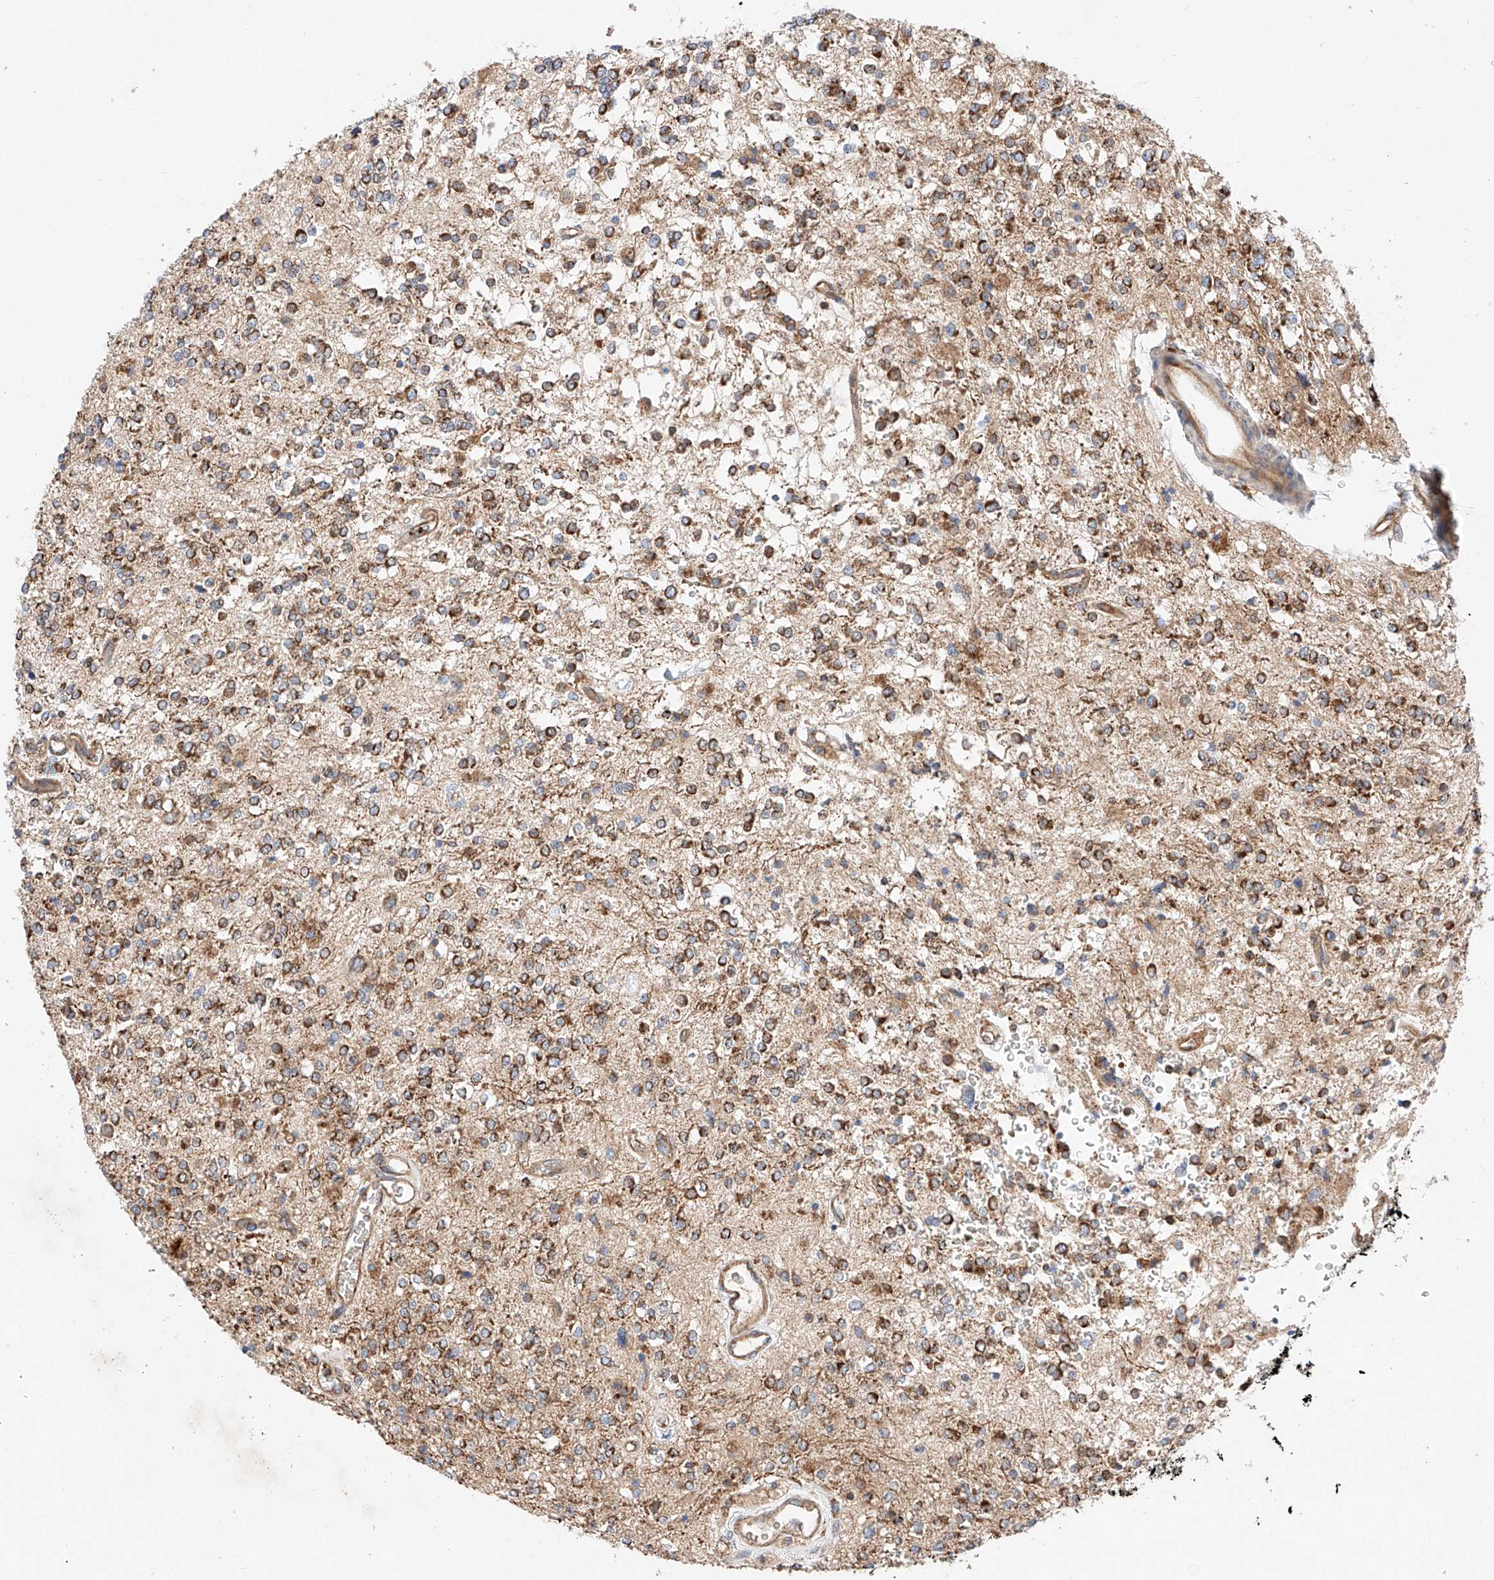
{"staining": {"intensity": "moderate", "quantity": ">75%", "location": "cytoplasmic/membranous"}, "tissue": "glioma", "cell_type": "Tumor cells", "image_type": "cancer", "snomed": [{"axis": "morphology", "description": "Glioma, malignant, High grade"}, {"axis": "topography", "description": "Brain"}], "caption": "DAB (3,3'-diaminobenzidine) immunohistochemical staining of human high-grade glioma (malignant) displays moderate cytoplasmic/membranous protein staining in about >75% of tumor cells.", "gene": "NR1D1", "patient": {"sex": "male", "age": 34}}